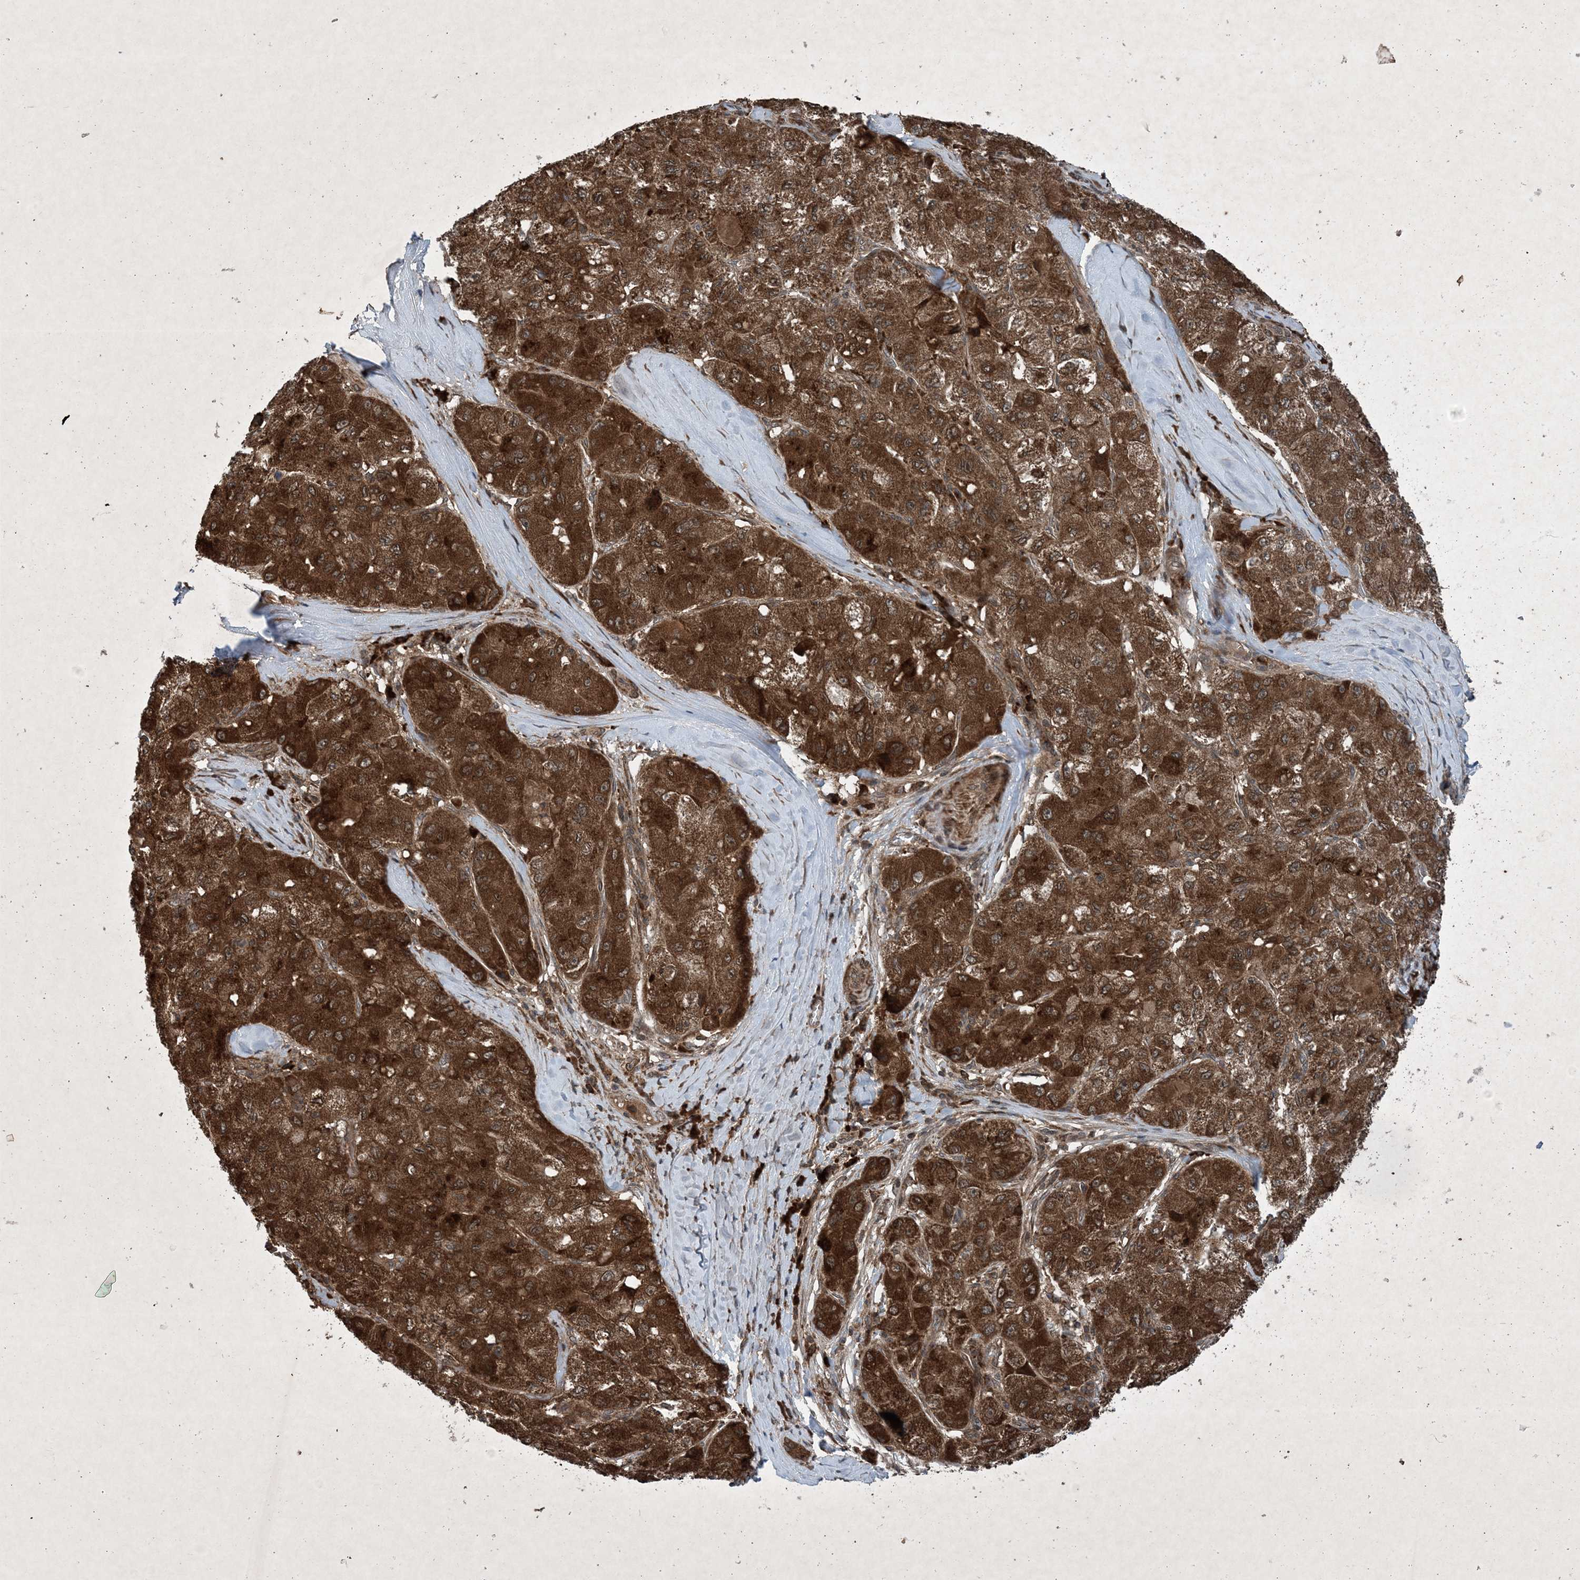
{"staining": {"intensity": "strong", "quantity": ">75%", "location": "cytoplasmic/membranous"}, "tissue": "liver cancer", "cell_type": "Tumor cells", "image_type": "cancer", "snomed": [{"axis": "morphology", "description": "Carcinoma, Hepatocellular, NOS"}, {"axis": "topography", "description": "Liver"}], "caption": "IHC staining of liver hepatocellular carcinoma, which shows high levels of strong cytoplasmic/membranous positivity in about >75% of tumor cells indicating strong cytoplasmic/membranous protein positivity. The staining was performed using DAB (brown) for protein detection and nuclei were counterstained in hematoxylin (blue).", "gene": "GNG5", "patient": {"sex": "male", "age": 80}}